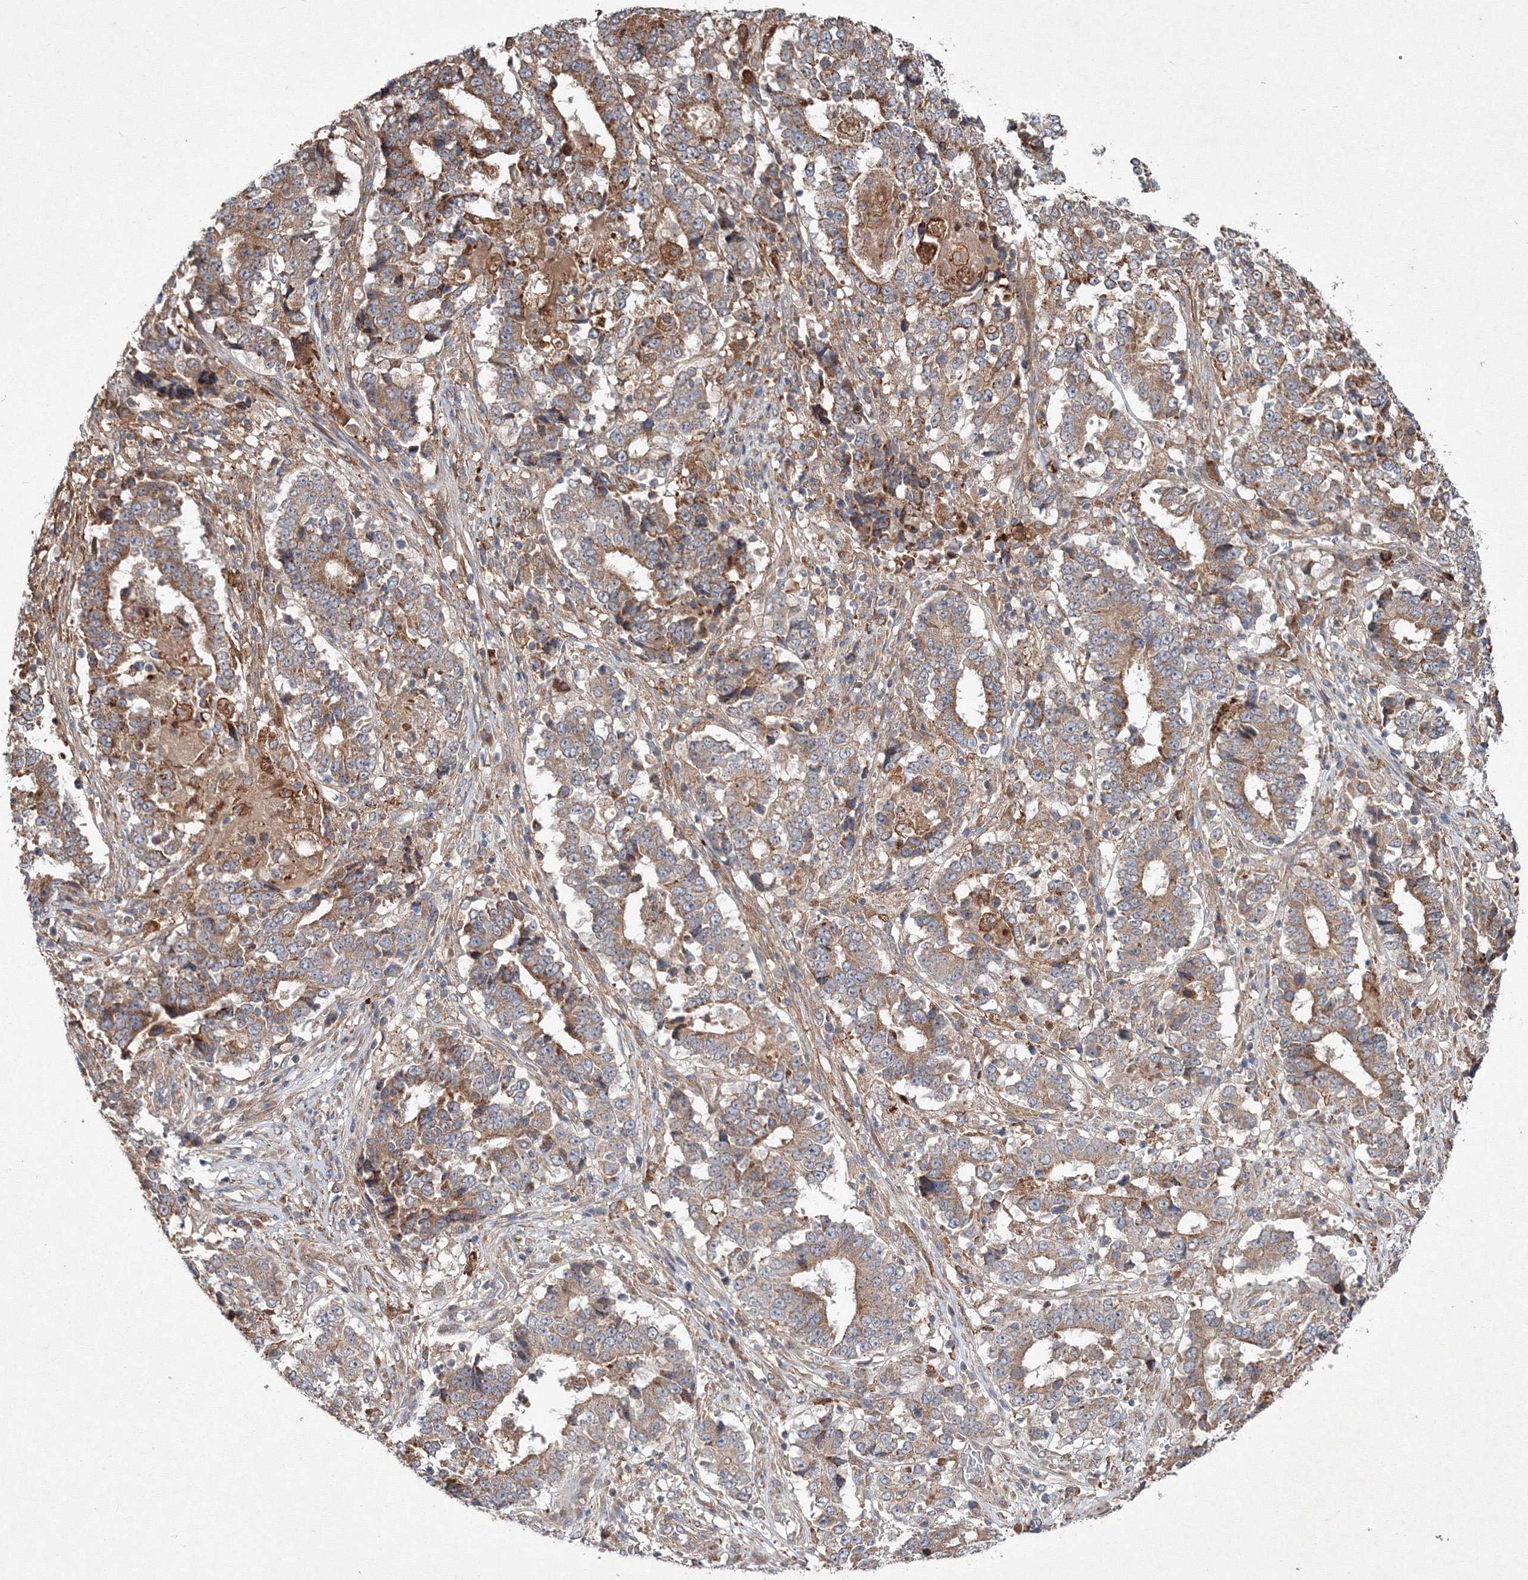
{"staining": {"intensity": "moderate", "quantity": ">75%", "location": "cytoplasmic/membranous"}, "tissue": "stomach cancer", "cell_type": "Tumor cells", "image_type": "cancer", "snomed": [{"axis": "morphology", "description": "Adenocarcinoma, NOS"}, {"axis": "topography", "description": "Stomach"}], "caption": "Human stomach cancer stained with a brown dye displays moderate cytoplasmic/membranous positive expression in about >75% of tumor cells.", "gene": "RANBP3L", "patient": {"sex": "male", "age": 59}}